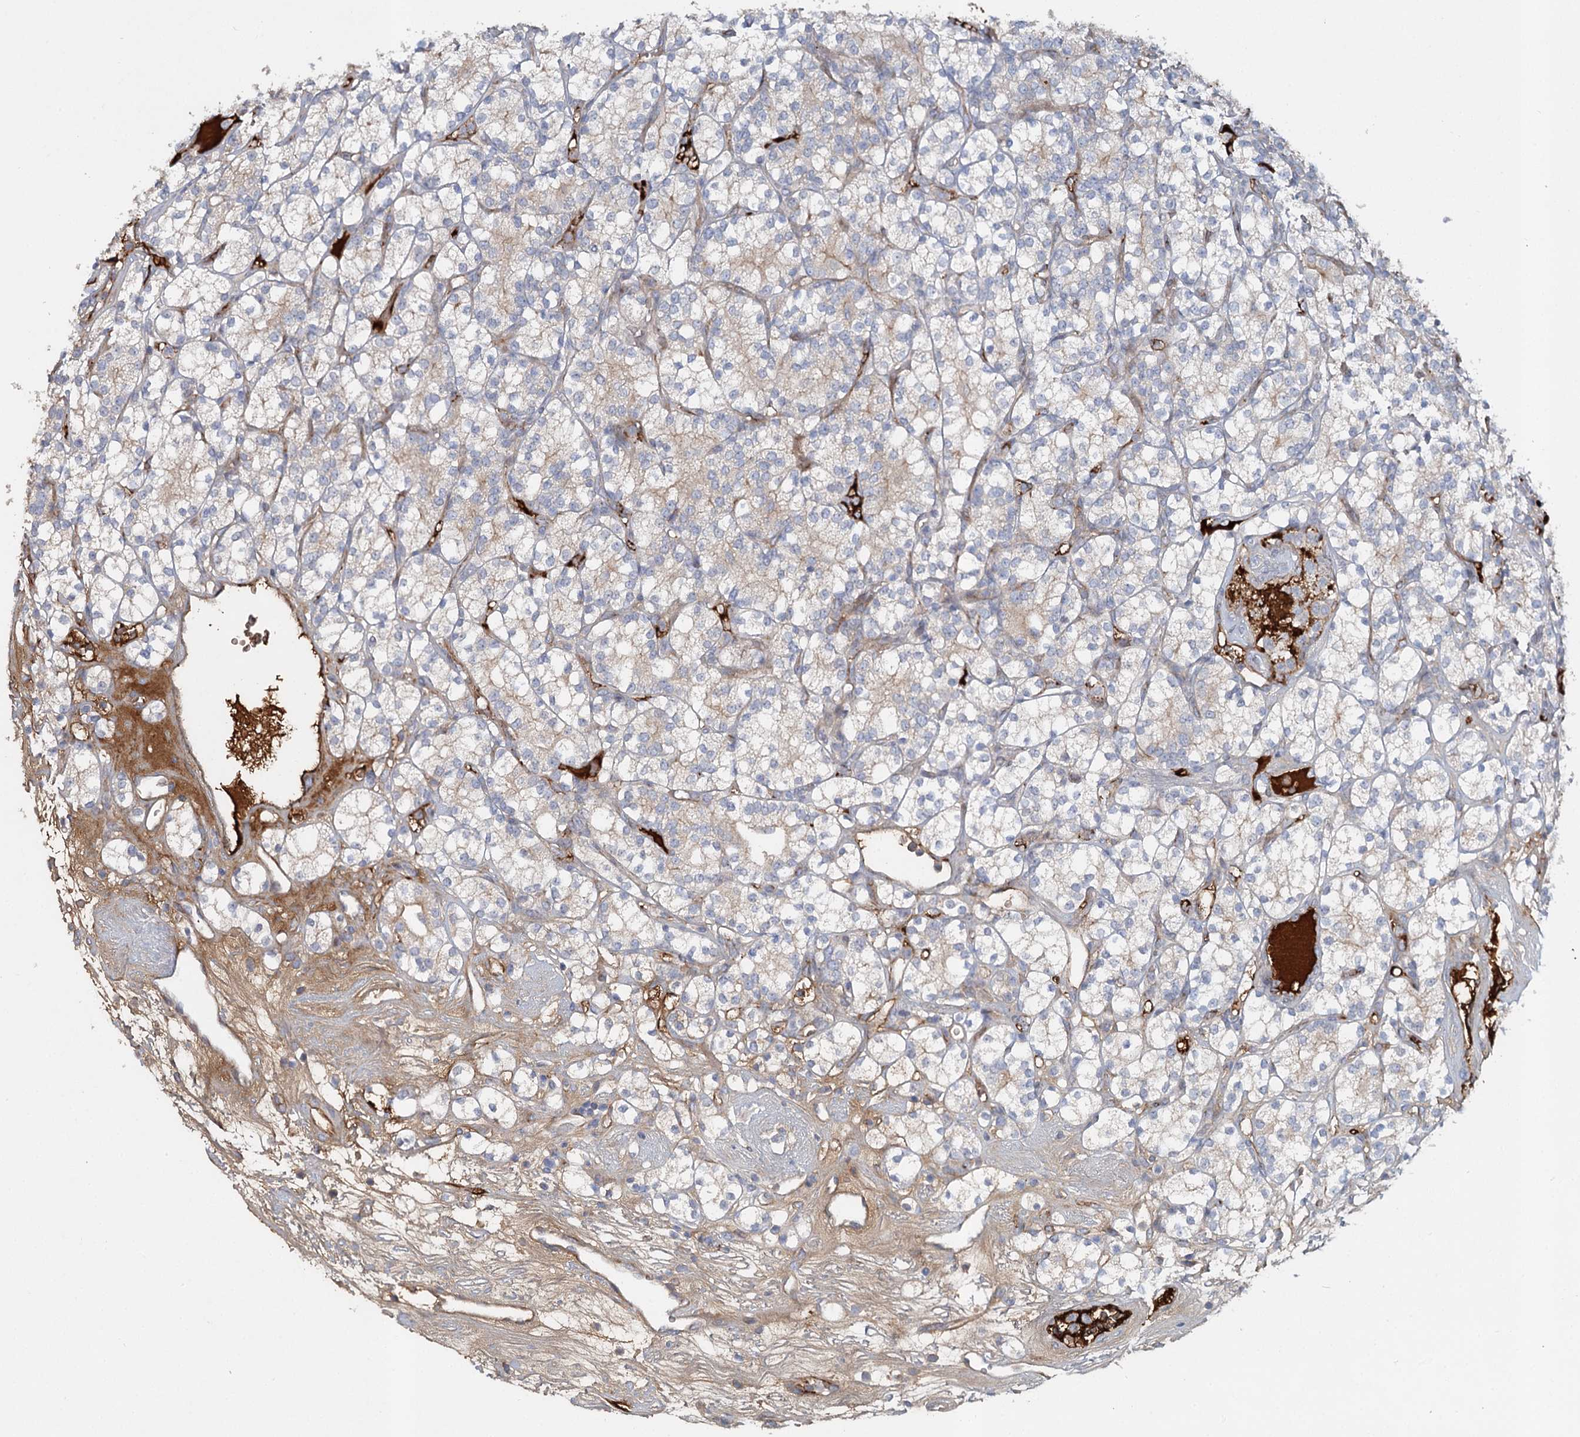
{"staining": {"intensity": "negative", "quantity": "none", "location": "none"}, "tissue": "renal cancer", "cell_type": "Tumor cells", "image_type": "cancer", "snomed": [{"axis": "morphology", "description": "Adenocarcinoma, NOS"}, {"axis": "topography", "description": "Kidney"}], "caption": "Tumor cells are negative for protein expression in human adenocarcinoma (renal).", "gene": "ALKBH8", "patient": {"sex": "male", "age": 77}}